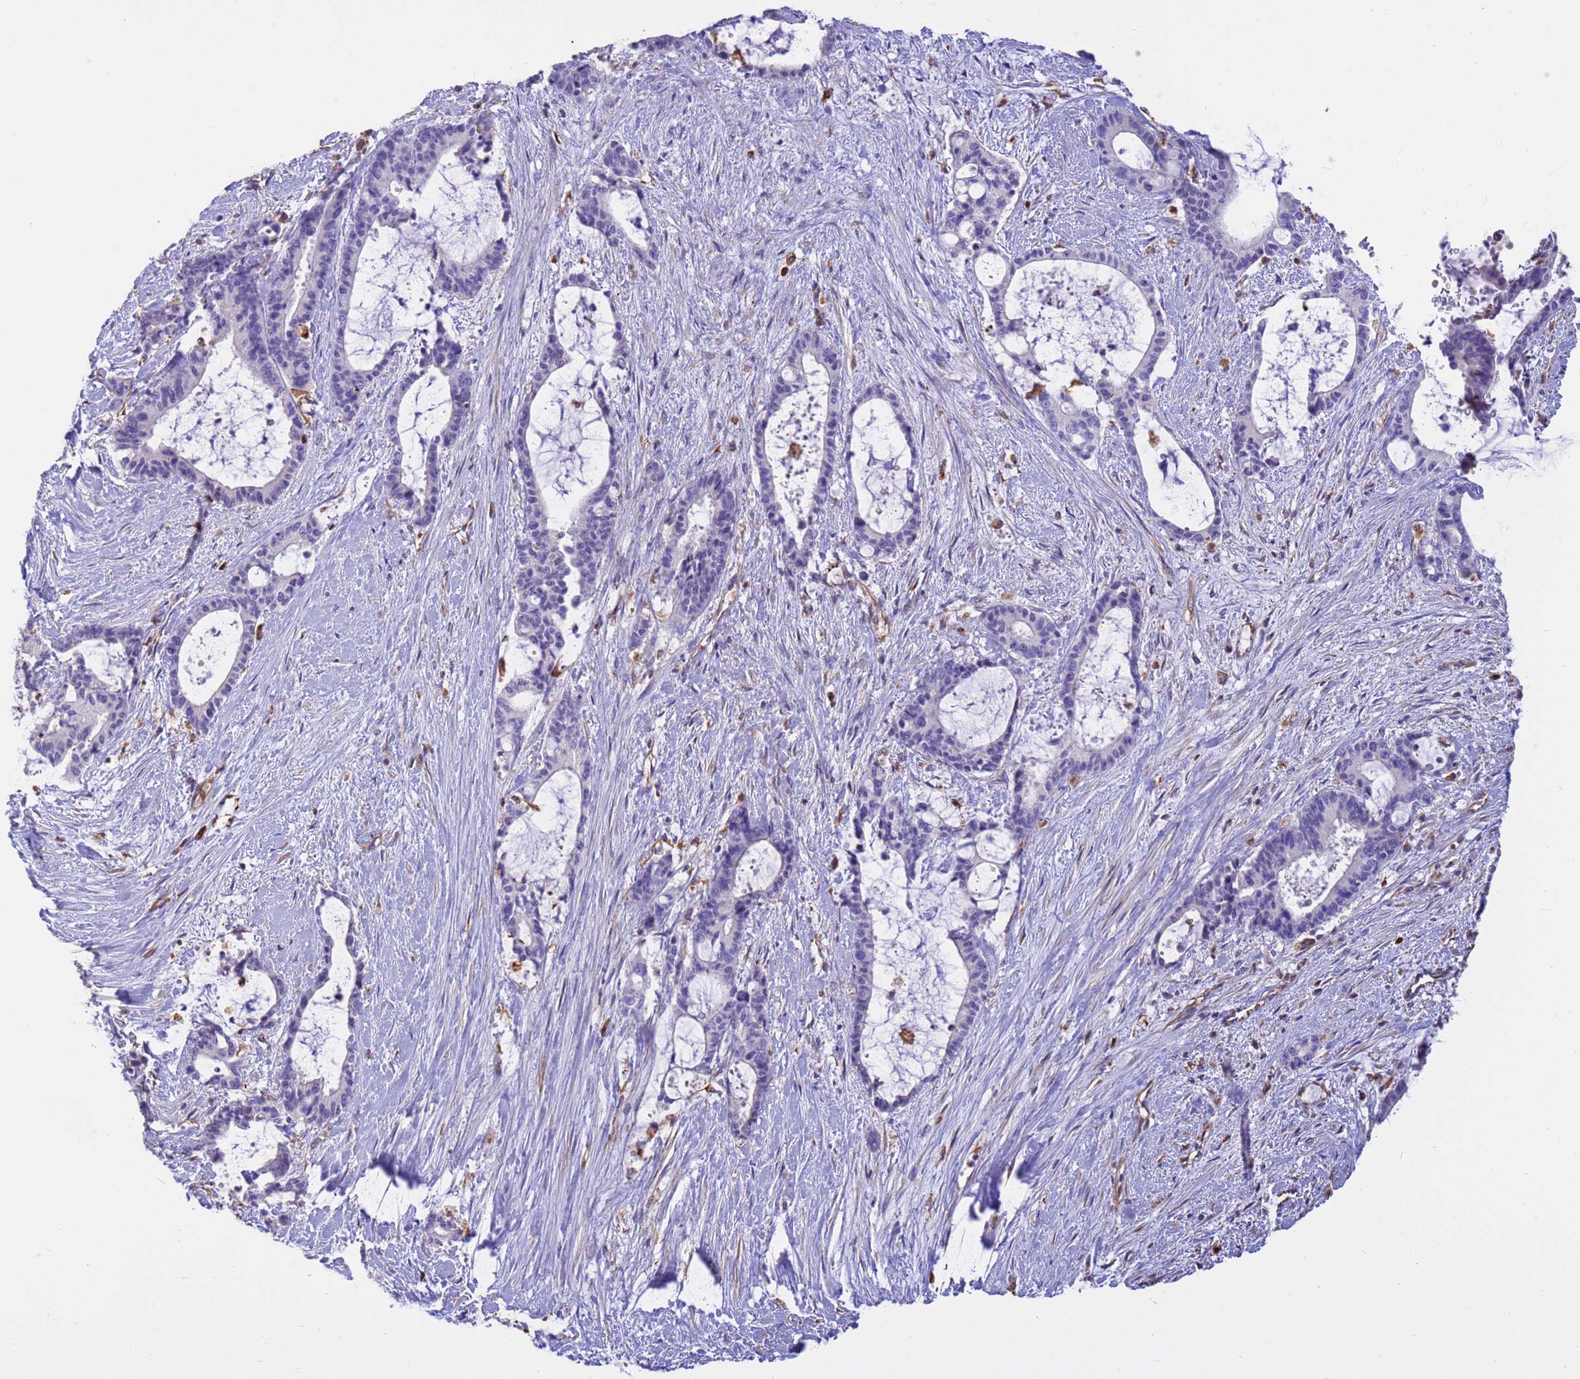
{"staining": {"intensity": "negative", "quantity": "none", "location": "none"}, "tissue": "liver cancer", "cell_type": "Tumor cells", "image_type": "cancer", "snomed": [{"axis": "morphology", "description": "Normal tissue, NOS"}, {"axis": "morphology", "description": "Cholangiocarcinoma"}, {"axis": "topography", "description": "Liver"}, {"axis": "topography", "description": "Peripheral nerve tissue"}], "caption": "Immunohistochemistry micrograph of neoplastic tissue: liver cancer stained with DAB (3,3'-diaminobenzidine) demonstrates no significant protein staining in tumor cells.", "gene": "TCEAL3", "patient": {"sex": "female", "age": 73}}